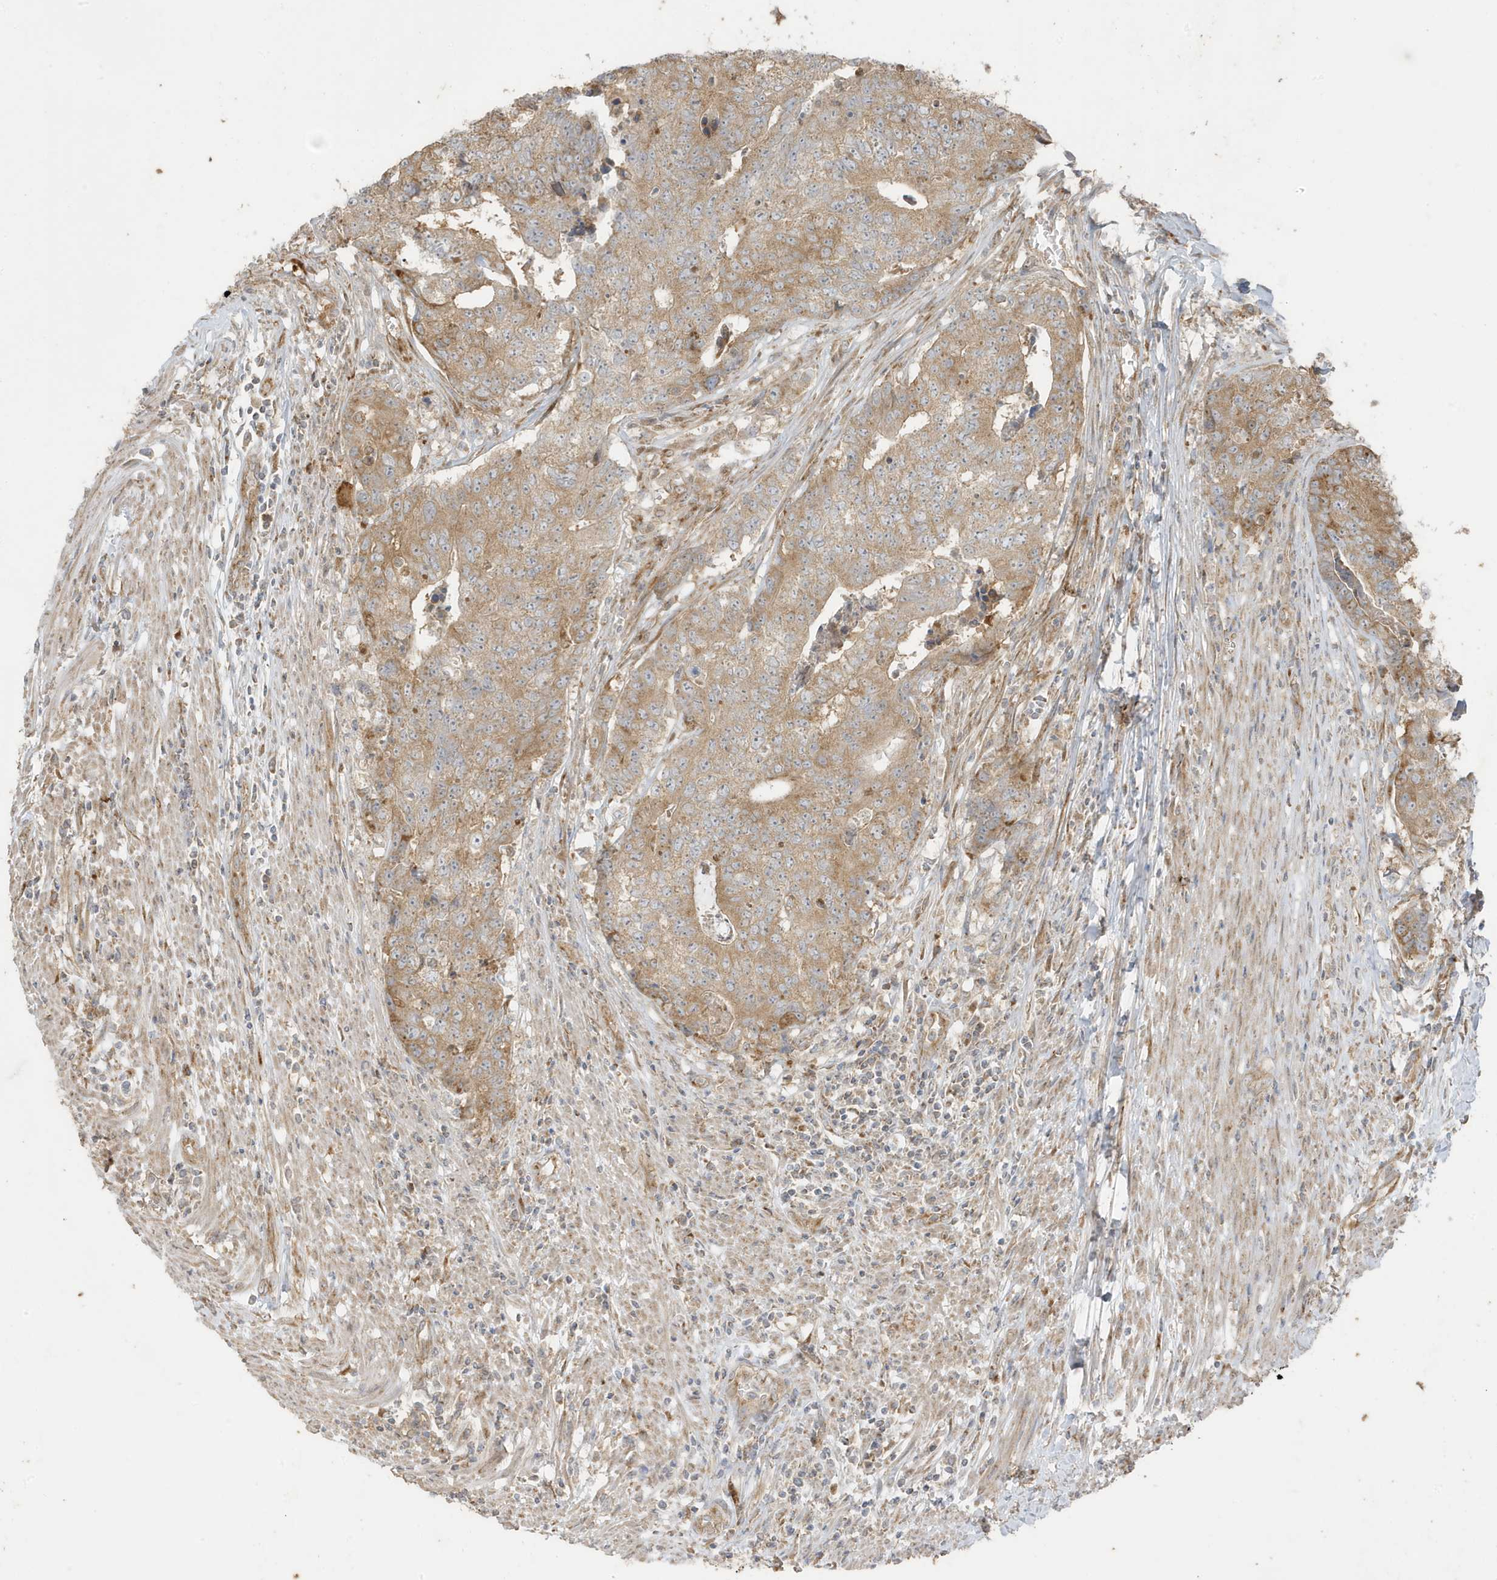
{"staining": {"intensity": "moderate", "quantity": ">75%", "location": "cytoplasmic/membranous"}, "tissue": "colorectal cancer", "cell_type": "Tumor cells", "image_type": "cancer", "snomed": [{"axis": "morphology", "description": "Adenocarcinoma, NOS"}, {"axis": "topography", "description": "Colon"}], "caption": "Tumor cells display moderate cytoplasmic/membranous expression in about >75% of cells in colorectal cancer (adenocarcinoma). (Stains: DAB (3,3'-diaminobenzidine) in brown, nuclei in blue, Microscopy: brightfield microscopy at high magnification).", "gene": "GOLGA4", "patient": {"sex": "female", "age": 67}}